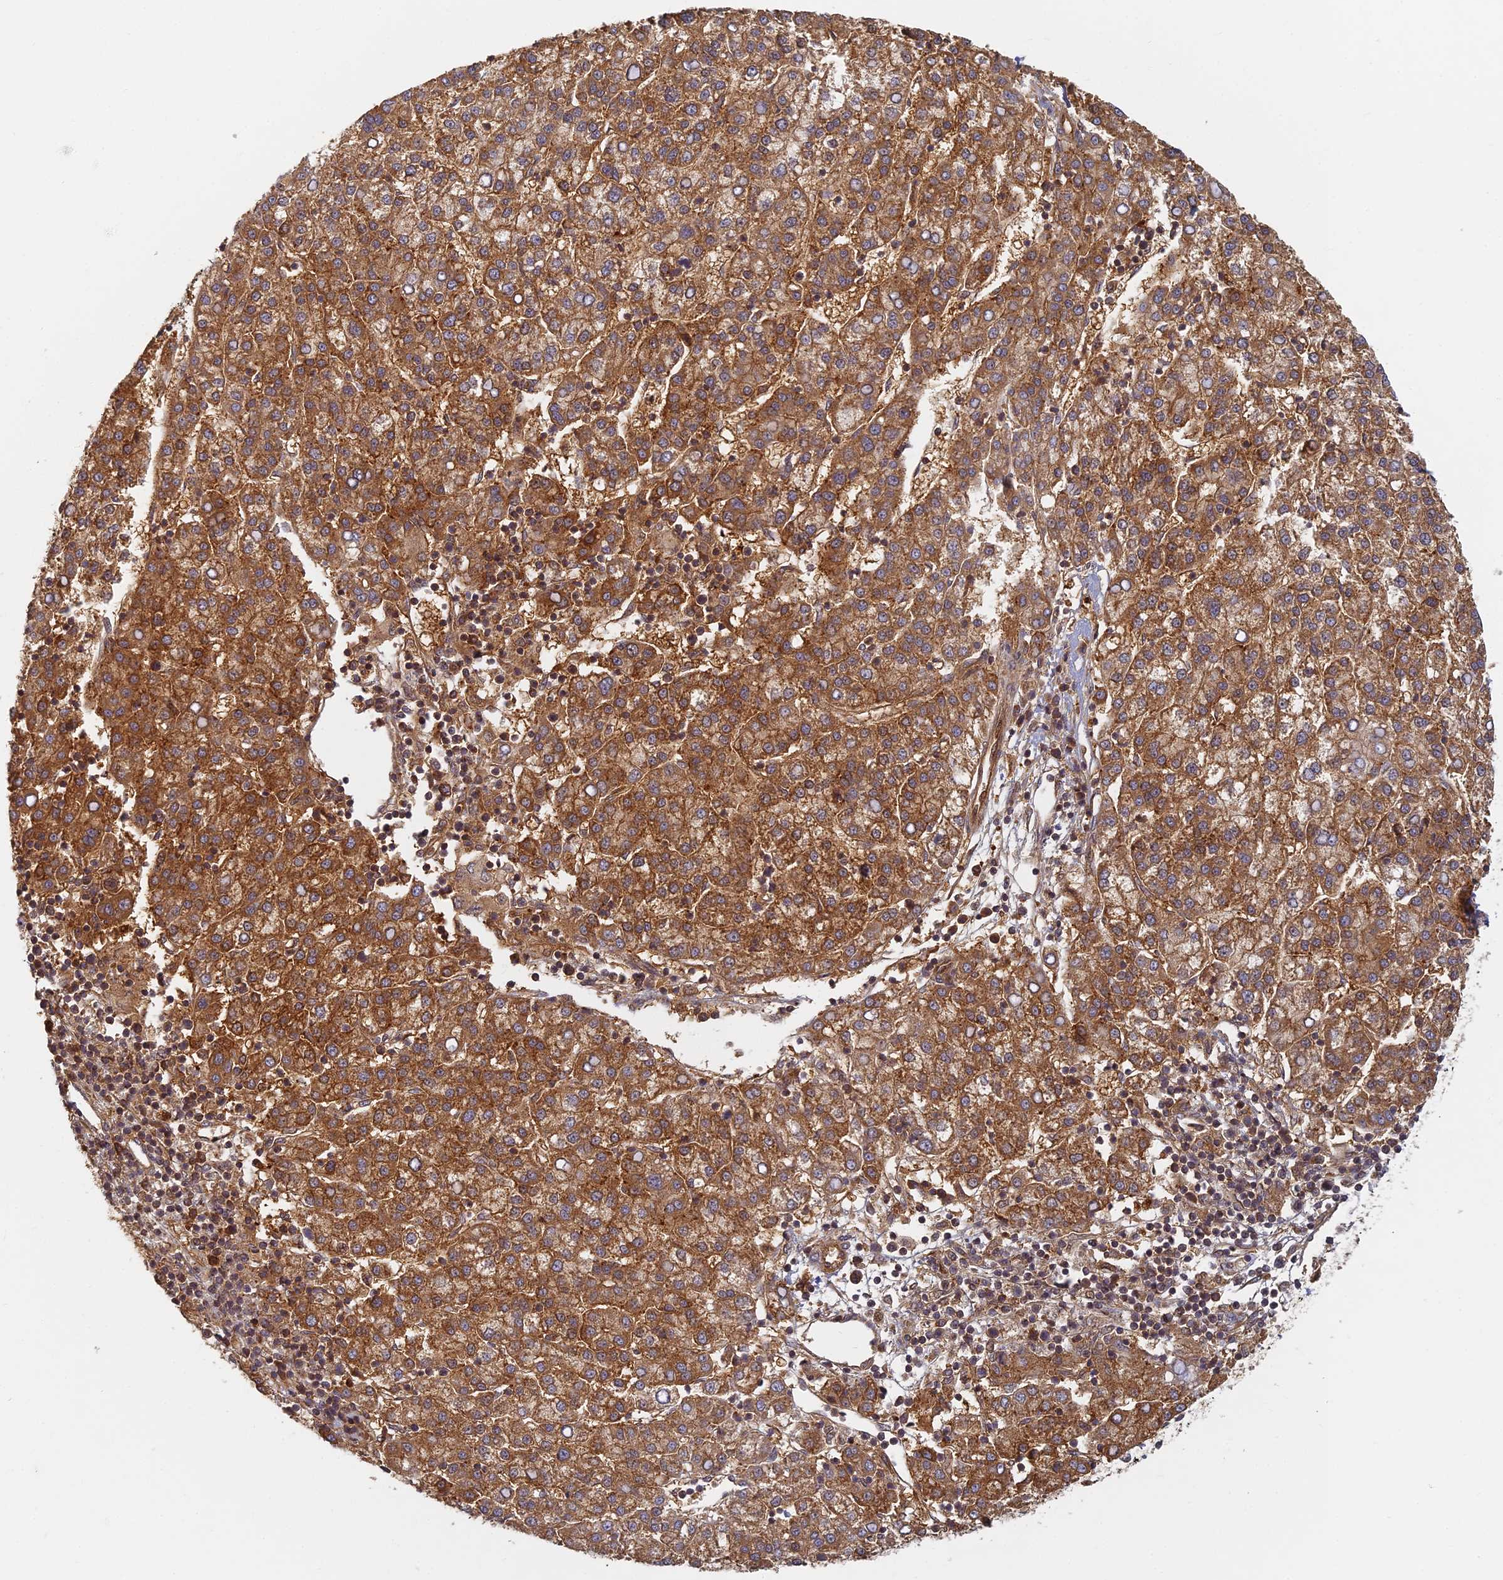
{"staining": {"intensity": "strong", "quantity": ">75%", "location": "cytoplasmic/membranous"}, "tissue": "liver cancer", "cell_type": "Tumor cells", "image_type": "cancer", "snomed": [{"axis": "morphology", "description": "Carcinoma, Hepatocellular, NOS"}, {"axis": "topography", "description": "Liver"}], "caption": "Immunohistochemistry (IHC) (DAB (3,3'-diaminobenzidine)) staining of human liver cancer reveals strong cytoplasmic/membranous protein positivity in about >75% of tumor cells.", "gene": "INO80D", "patient": {"sex": "female", "age": 58}}